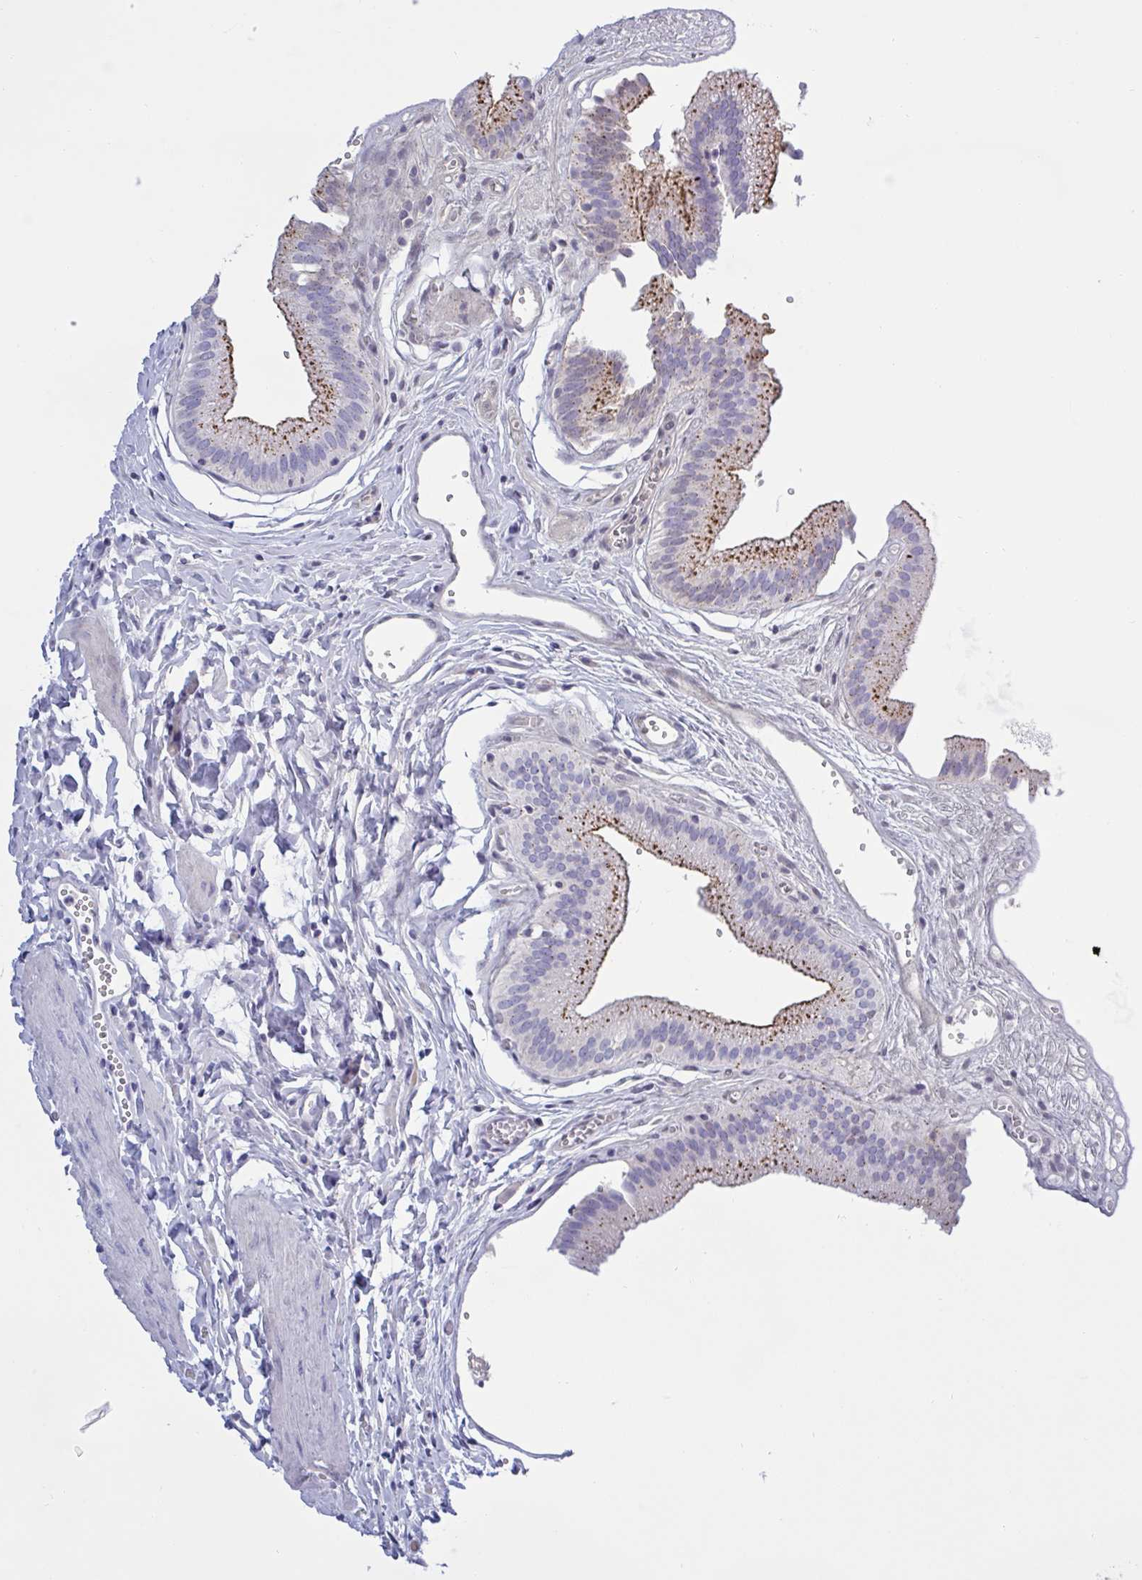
{"staining": {"intensity": "strong", "quantity": ">75%", "location": "cytoplasmic/membranous"}, "tissue": "gallbladder", "cell_type": "Glandular cells", "image_type": "normal", "snomed": [{"axis": "morphology", "description": "Normal tissue, NOS"}, {"axis": "topography", "description": "Gallbladder"}, {"axis": "topography", "description": "Peripheral nerve tissue"}], "caption": "Immunohistochemistry of benign gallbladder shows high levels of strong cytoplasmic/membranous positivity in approximately >75% of glandular cells.", "gene": "CHMP5", "patient": {"sex": "male", "age": 17}}